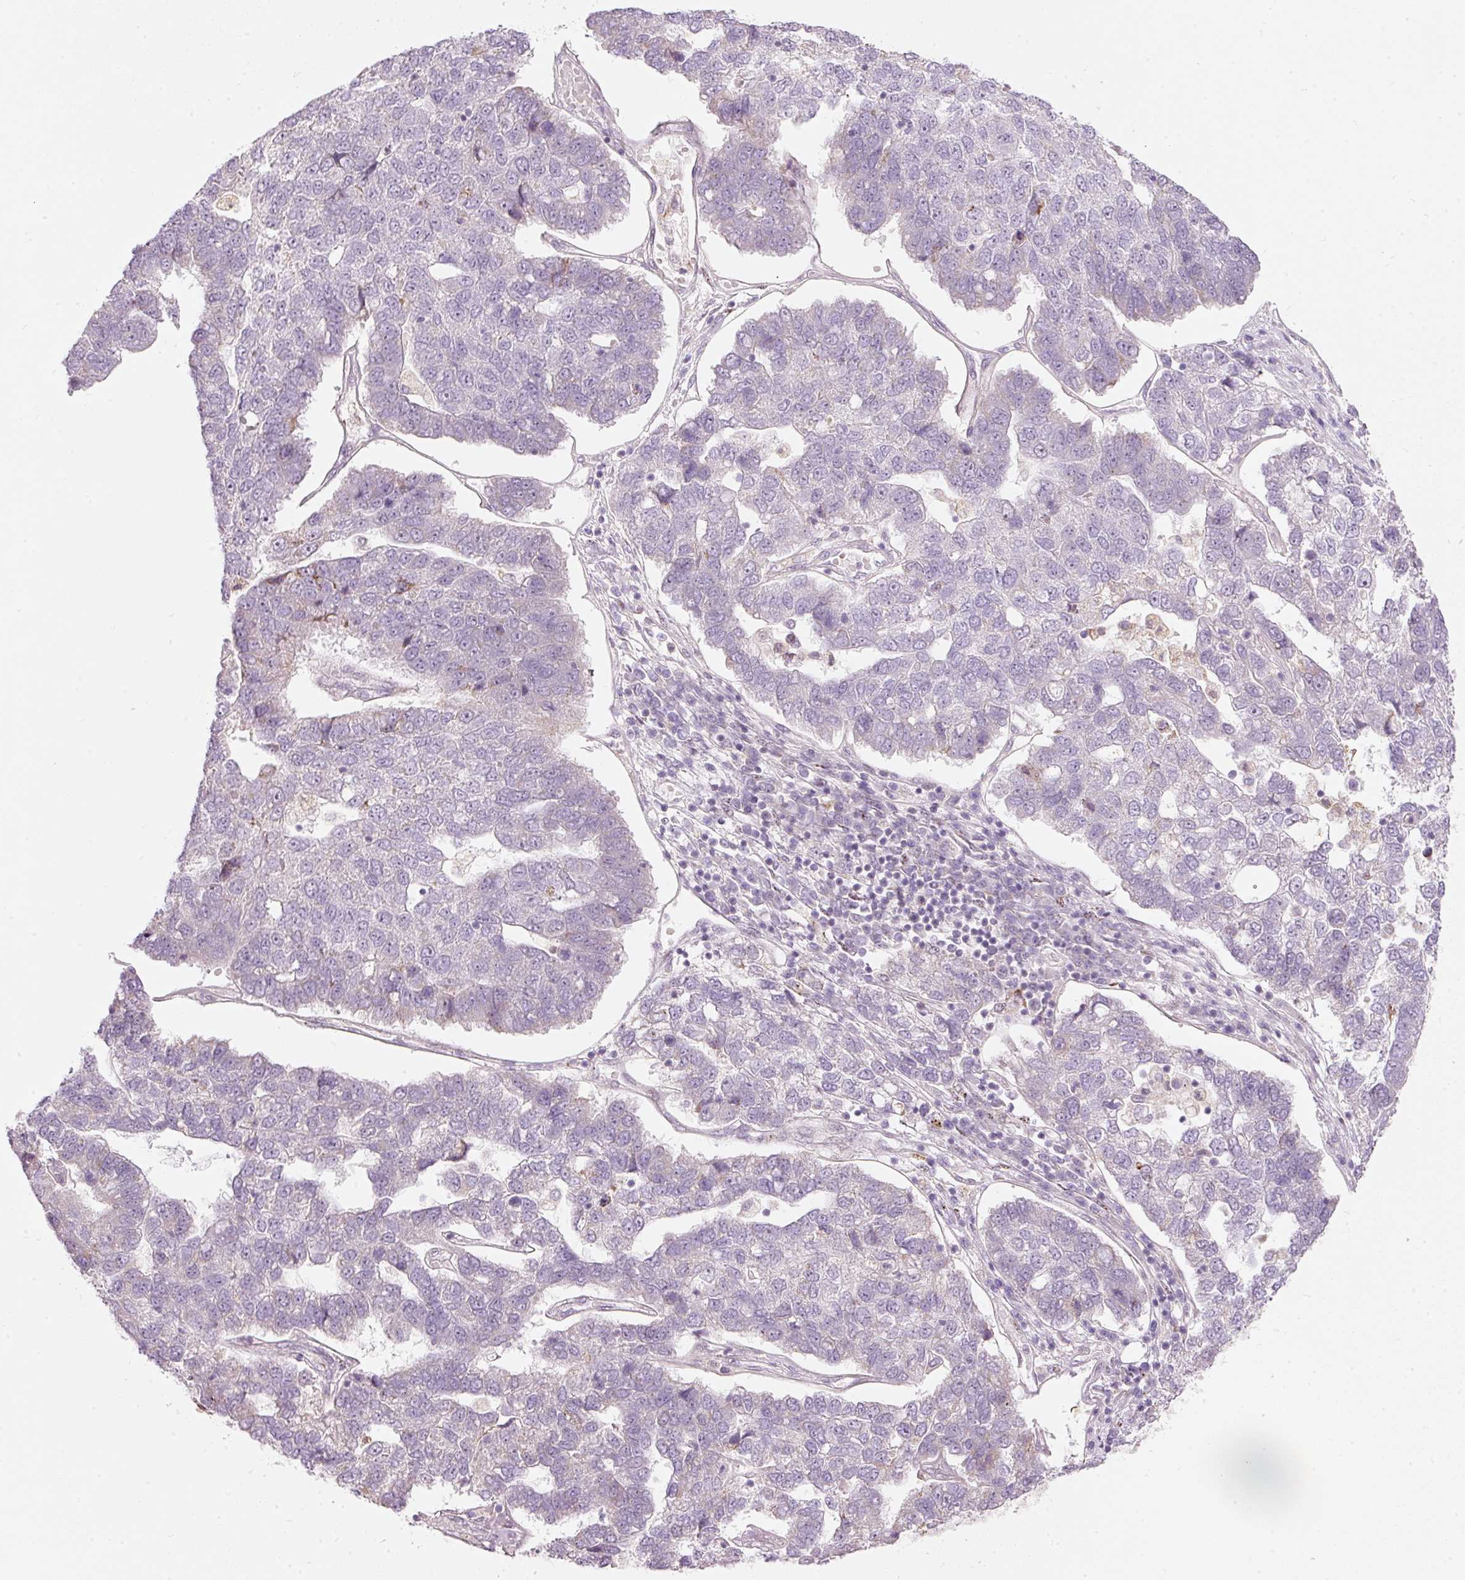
{"staining": {"intensity": "negative", "quantity": "none", "location": "none"}, "tissue": "pancreatic cancer", "cell_type": "Tumor cells", "image_type": "cancer", "snomed": [{"axis": "morphology", "description": "Adenocarcinoma, NOS"}, {"axis": "topography", "description": "Pancreas"}], "caption": "Immunohistochemistry (IHC) of adenocarcinoma (pancreatic) reveals no expression in tumor cells.", "gene": "RNF39", "patient": {"sex": "female", "age": 61}}